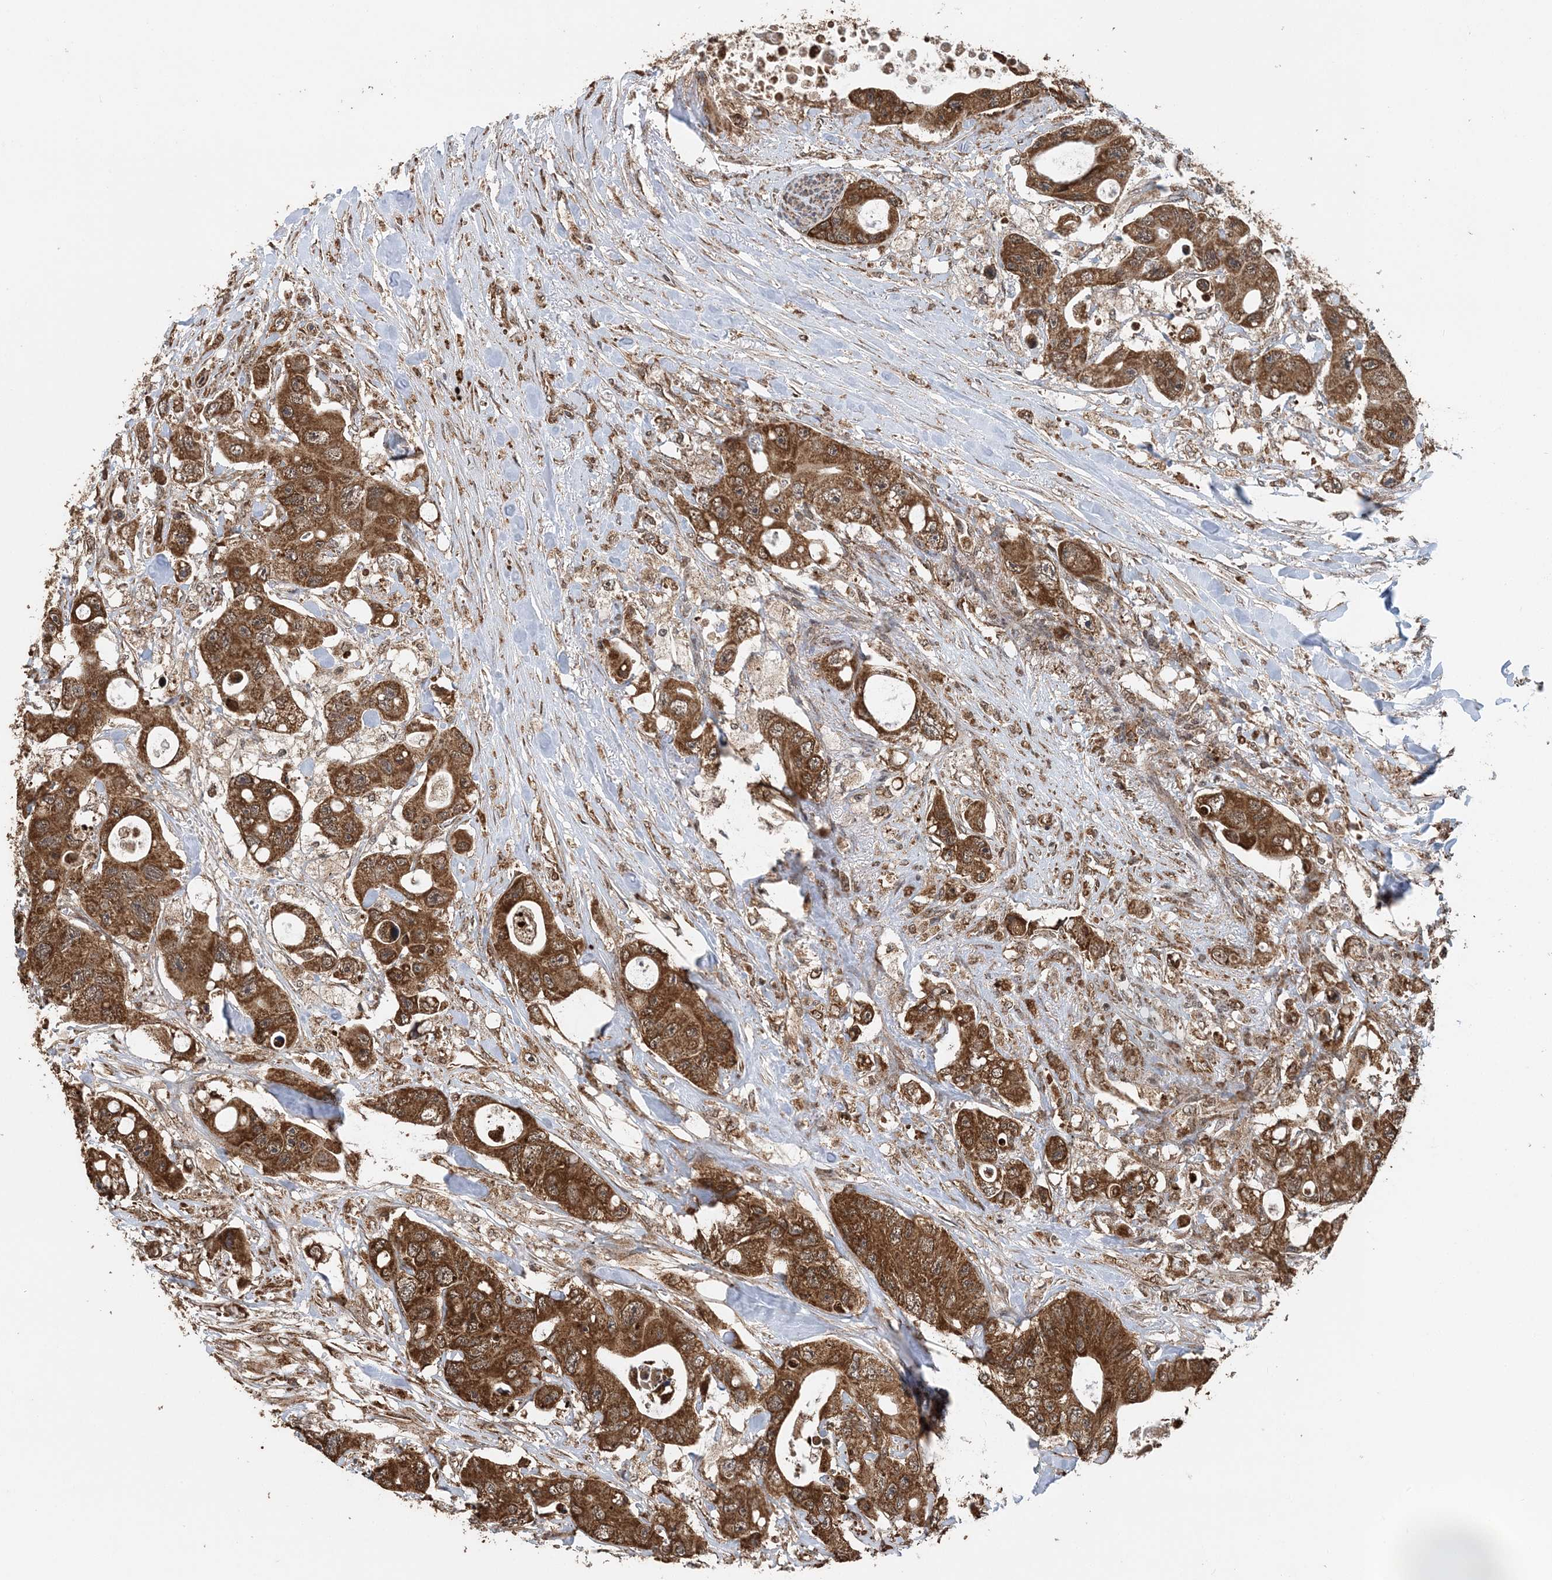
{"staining": {"intensity": "moderate", "quantity": ">75%", "location": "cytoplasmic/membranous"}, "tissue": "colorectal cancer", "cell_type": "Tumor cells", "image_type": "cancer", "snomed": [{"axis": "morphology", "description": "Adenocarcinoma, NOS"}, {"axis": "topography", "description": "Colon"}], "caption": "Colorectal cancer was stained to show a protein in brown. There is medium levels of moderate cytoplasmic/membranous staining in approximately >75% of tumor cells. The staining is performed using DAB brown chromogen to label protein expression. The nuclei are counter-stained blue using hematoxylin.", "gene": "PCBP1", "patient": {"sex": "female", "age": 46}}